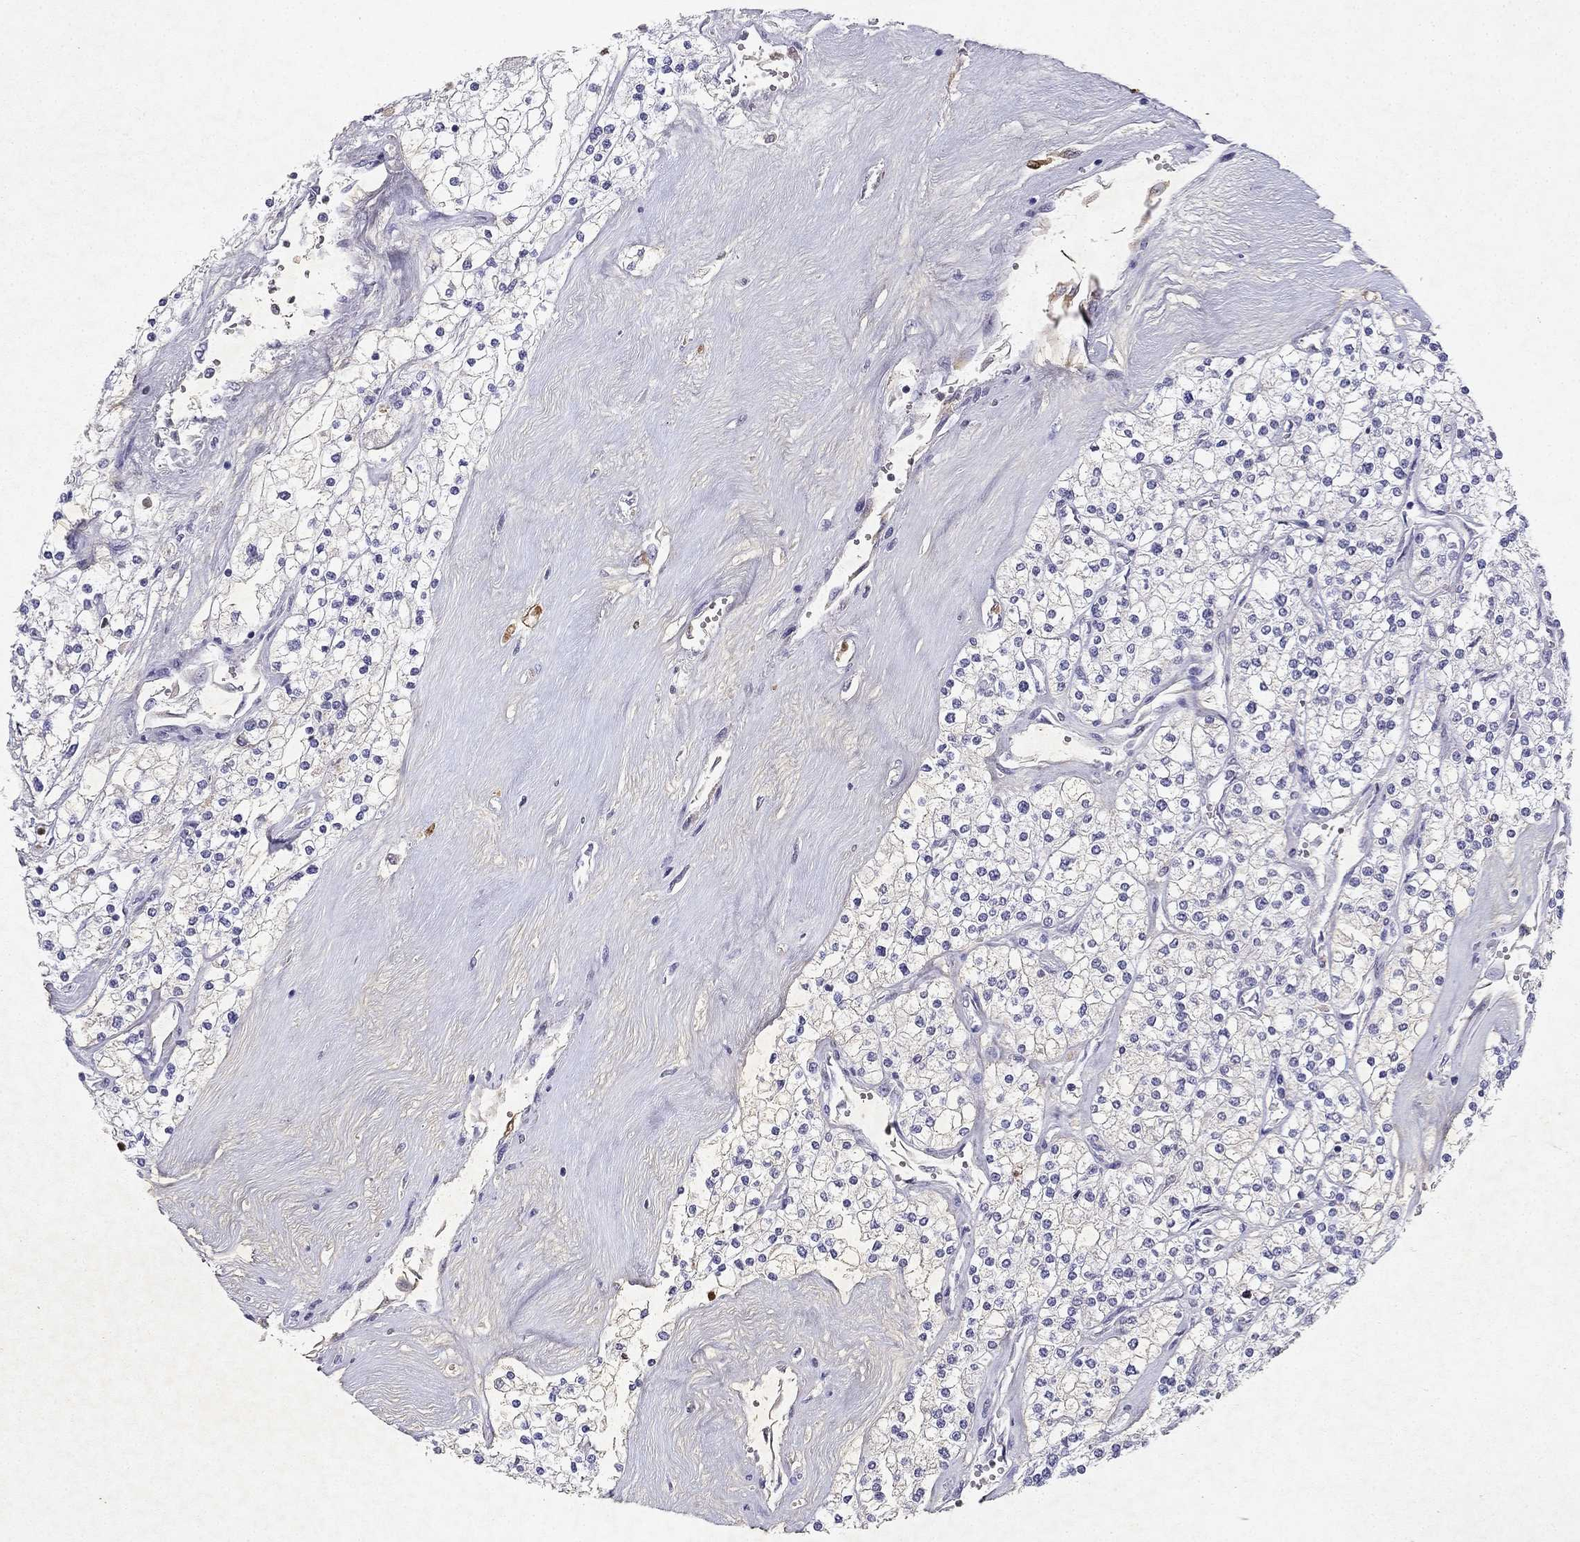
{"staining": {"intensity": "negative", "quantity": "none", "location": "none"}, "tissue": "renal cancer", "cell_type": "Tumor cells", "image_type": "cancer", "snomed": [{"axis": "morphology", "description": "Adenocarcinoma, NOS"}, {"axis": "topography", "description": "Kidney"}], "caption": "Human renal cancer (adenocarcinoma) stained for a protein using immunohistochemistry exhibits no expression in tumor cells.", "gene": "SLC6A4", "patient": {"sex": "male", "age": 80}}